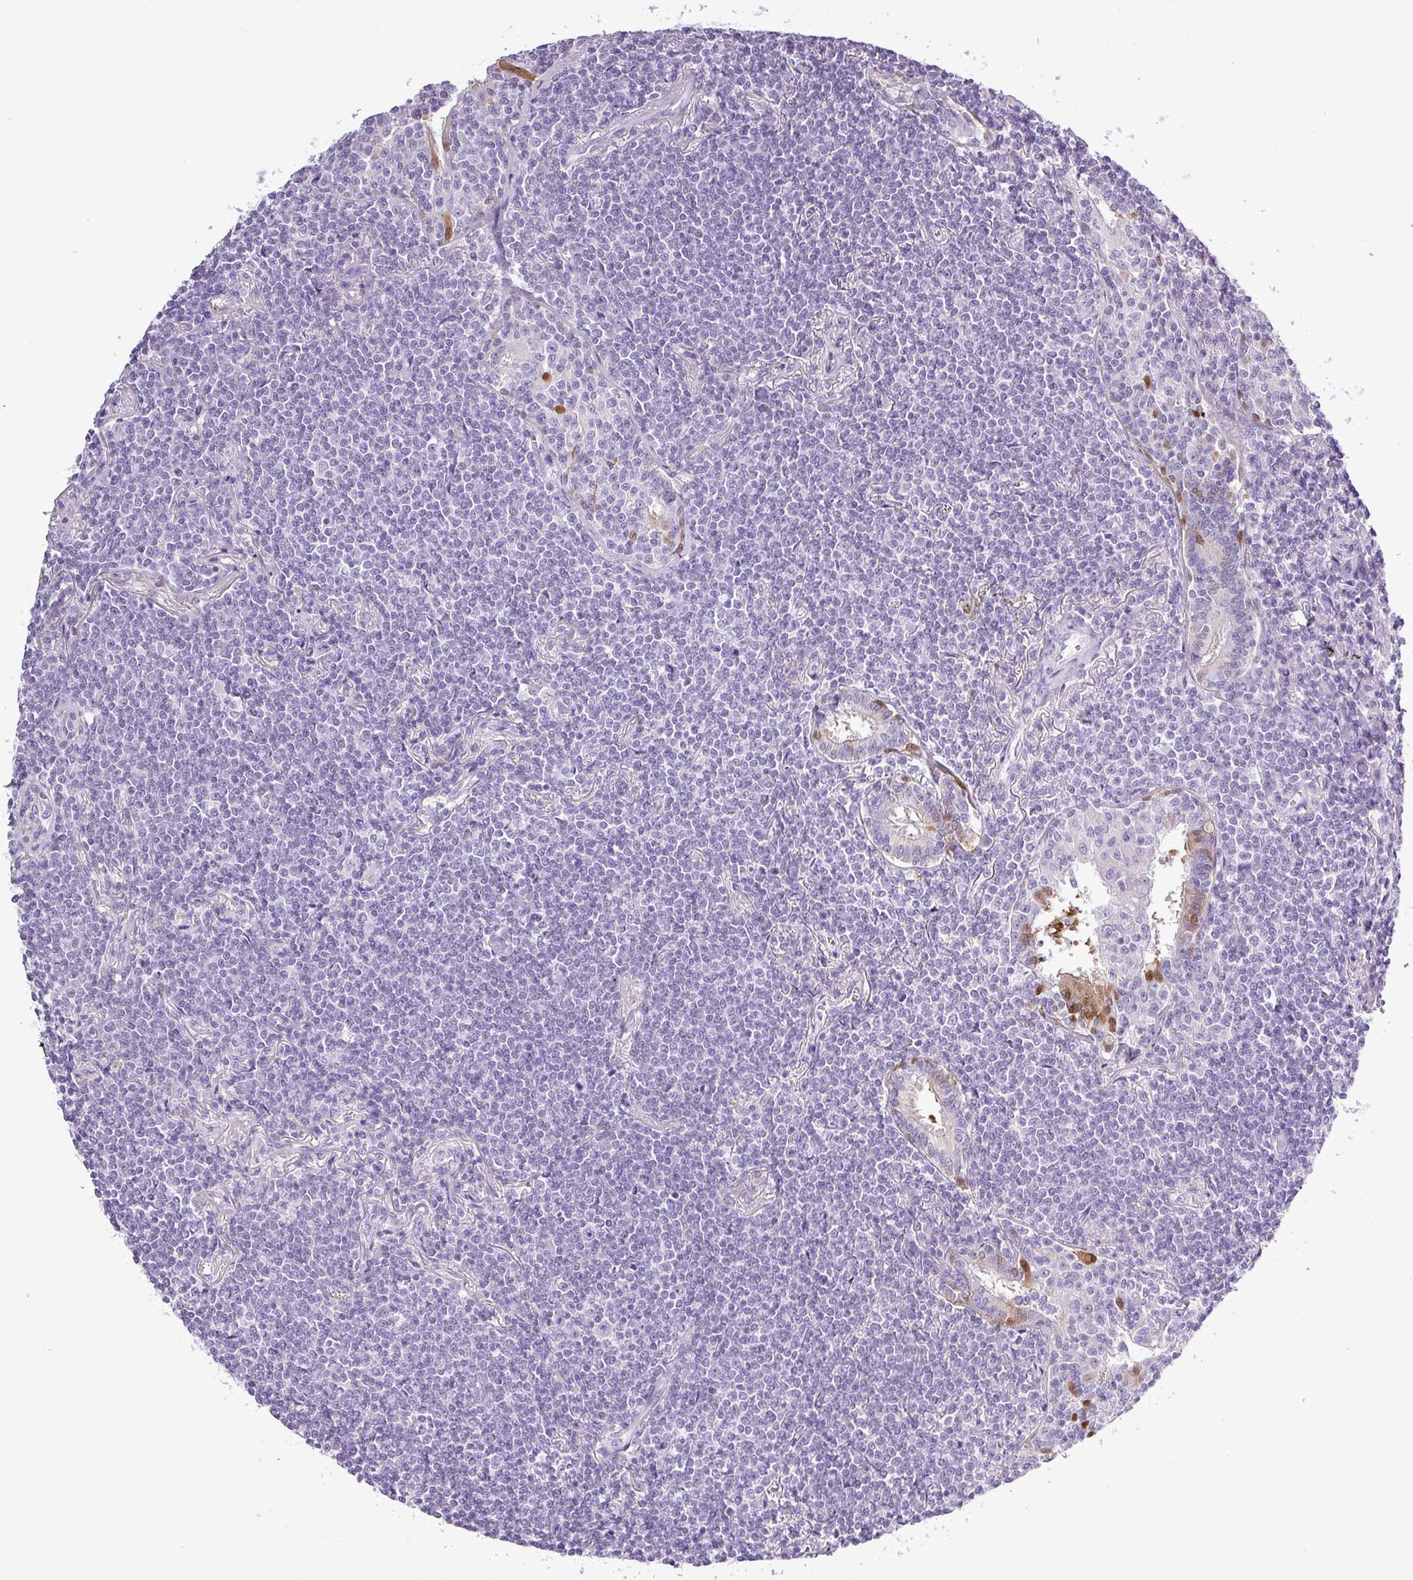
{"staining": {"intensity": "negative", "quantity": "none", "location": "none"}, "tissue": "lymphoma", "cell_type": "Tumor cells", "image_type": "cancer", "snomed": [{"axis": "morphology", "description": "Malignant lymphoma, non-Hodgkin's type, Low grade"}, {"axis": "topography", "description": "Lung"}], "caption": "DAB immunohistochemical staining of human lymphoma shows no significant expression in tumor cells.", "gene": "ALDH3A1", "patient": {"sex": "female", "age": 71}}